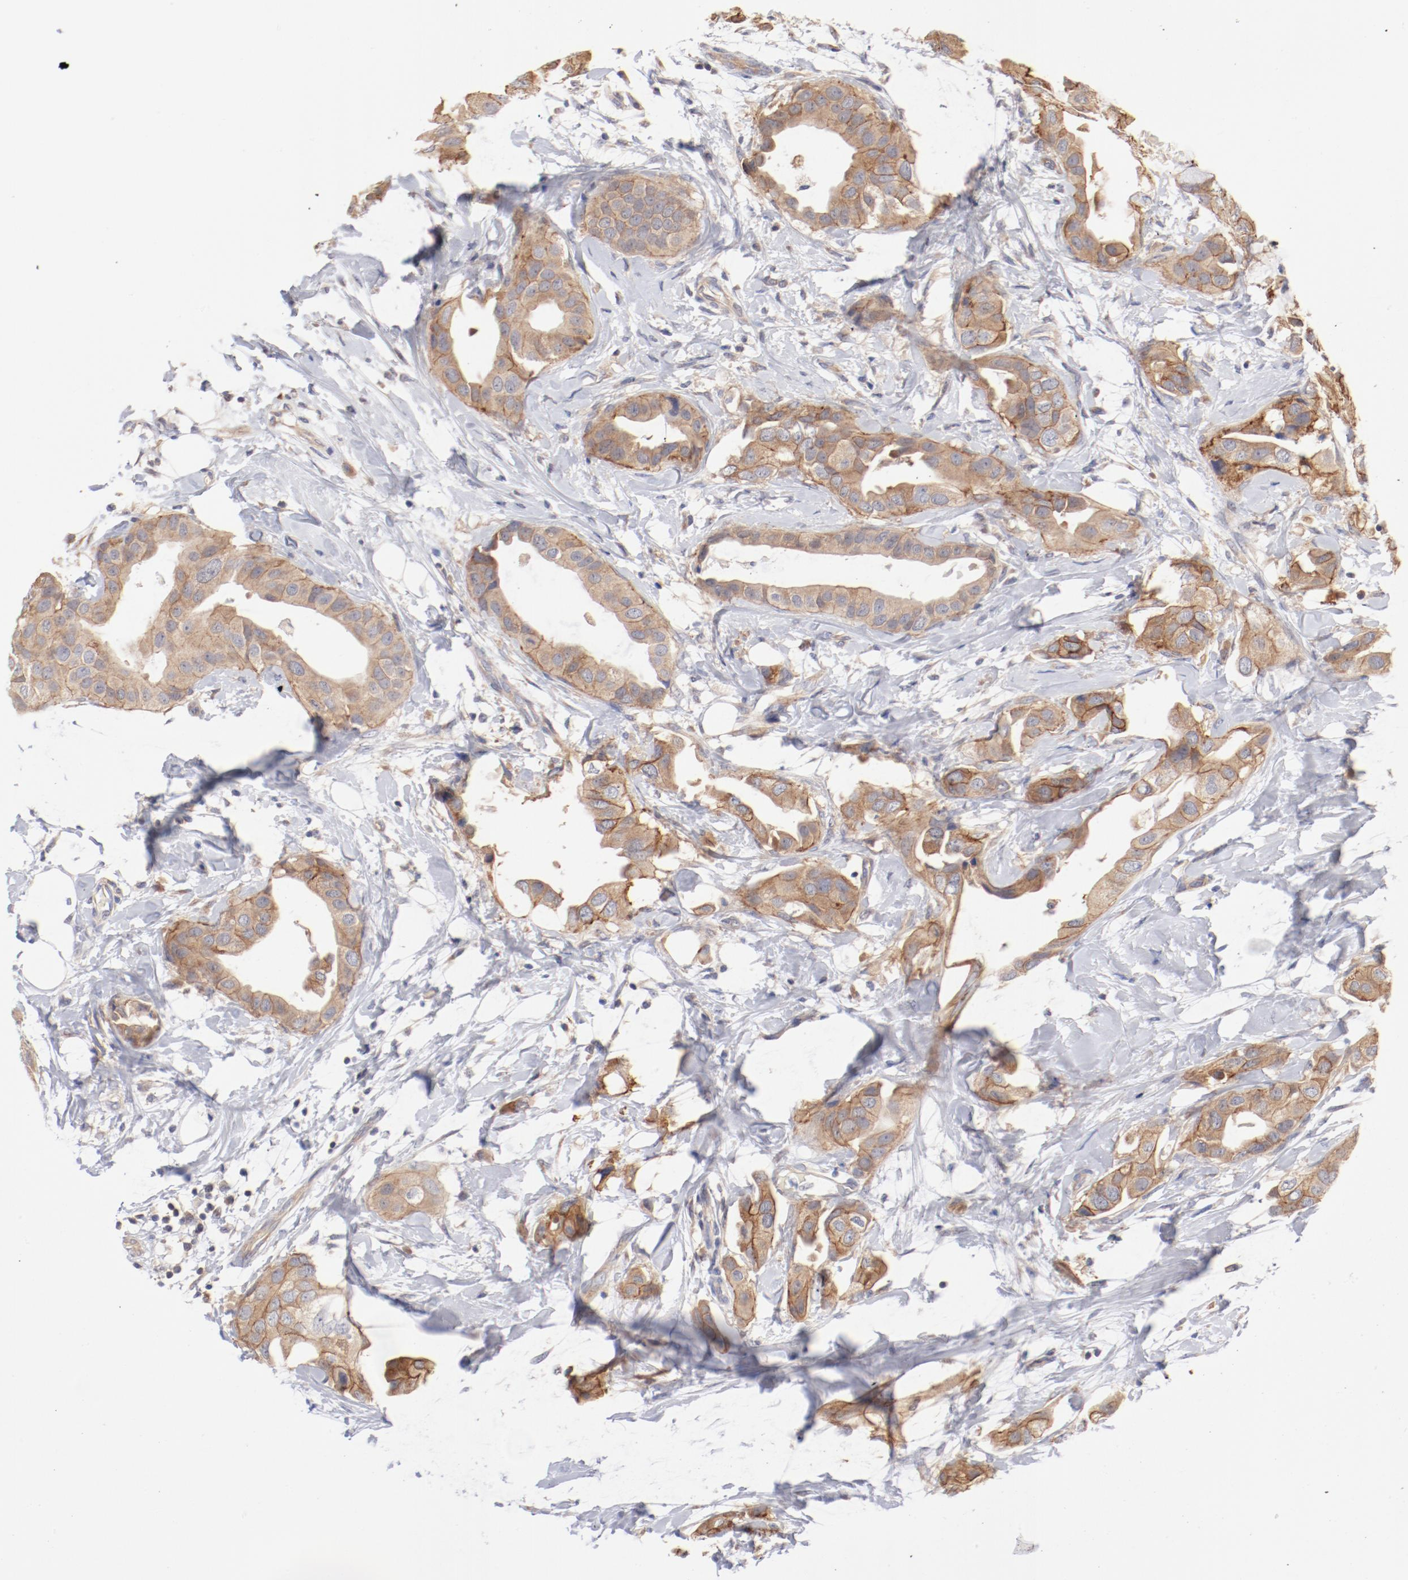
{"staining": {"intensity": "moderate", "quantity": ">75%", "location": "cytoplasmic/membranous"}, "tissue": "breast cancer", "cell_type": "Tumor cells", "image_type": "cancer", "snomed": [{"axis": "morphology", "description": "Duct carcinoma"}, {"axis": "topography", "description": "Breast"}], "caption": "Breast cancer stained for a protein (brown) exhibits moderate cytoplasmic/membranous positive positivity in approximately >75% of tumor cells.", "gene": "SETD3", "patient": {"sex": "female", "age": 40}}